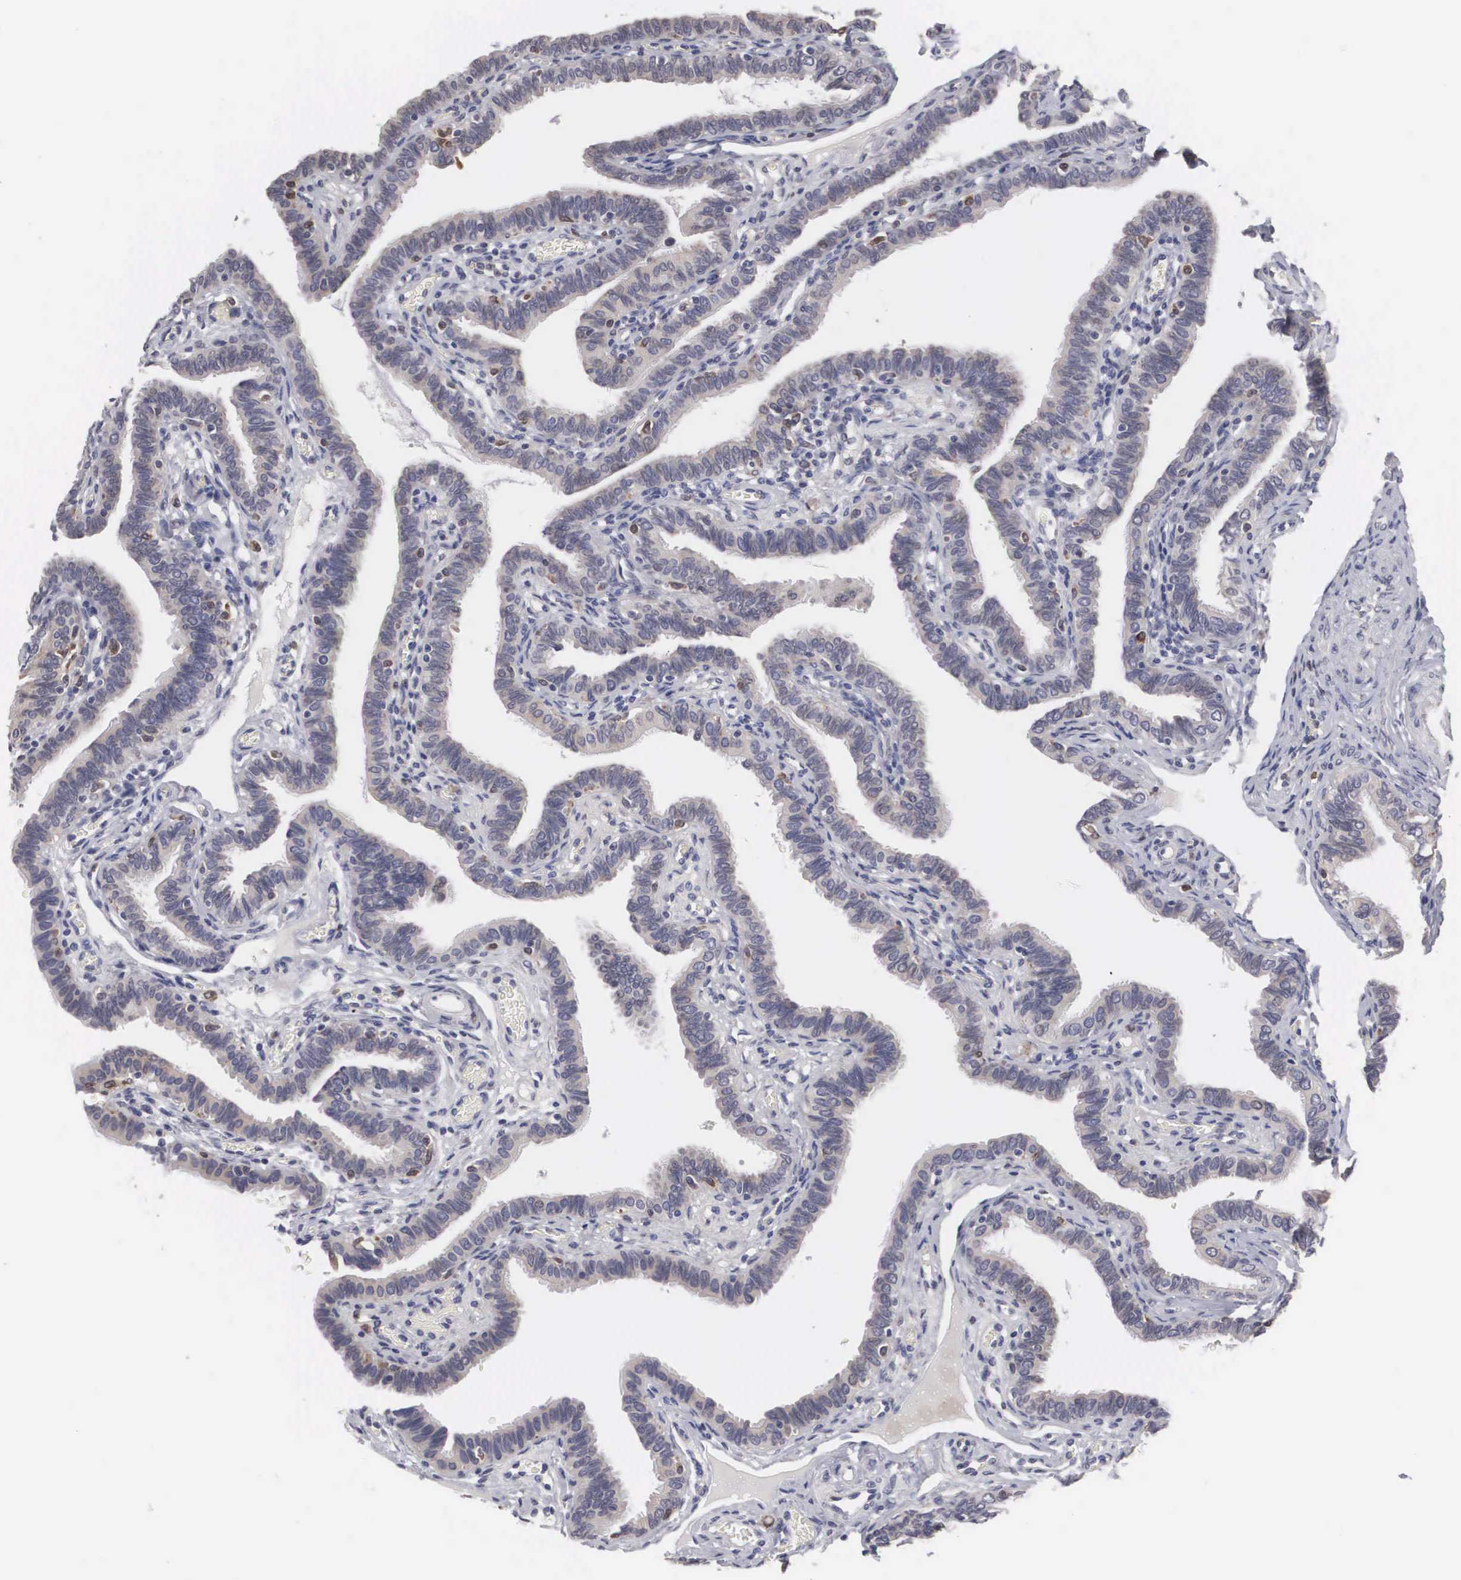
{"staining": {"intensity": "weak", "quantity": "25%-75%", "location": "cytoplasmic/membranous"}, "tissue": "fallopian tube", "cell_type": "Glandular cells", "image_type": "normal", "snomed": [{"axis": "morphology", "description": "Normal tissue, NOS"}, {"axis": "topography", "description": "Fallopian tube"}], "caption": "This photomicrograph exhibits IHC staining of benign human fallopian tube, with low weak cytoplasmic/membranous staining in approximately 25%-75% of glandular cells.", "gene": "HMOX1", "patient": {"sex": "female", "age": 38}}